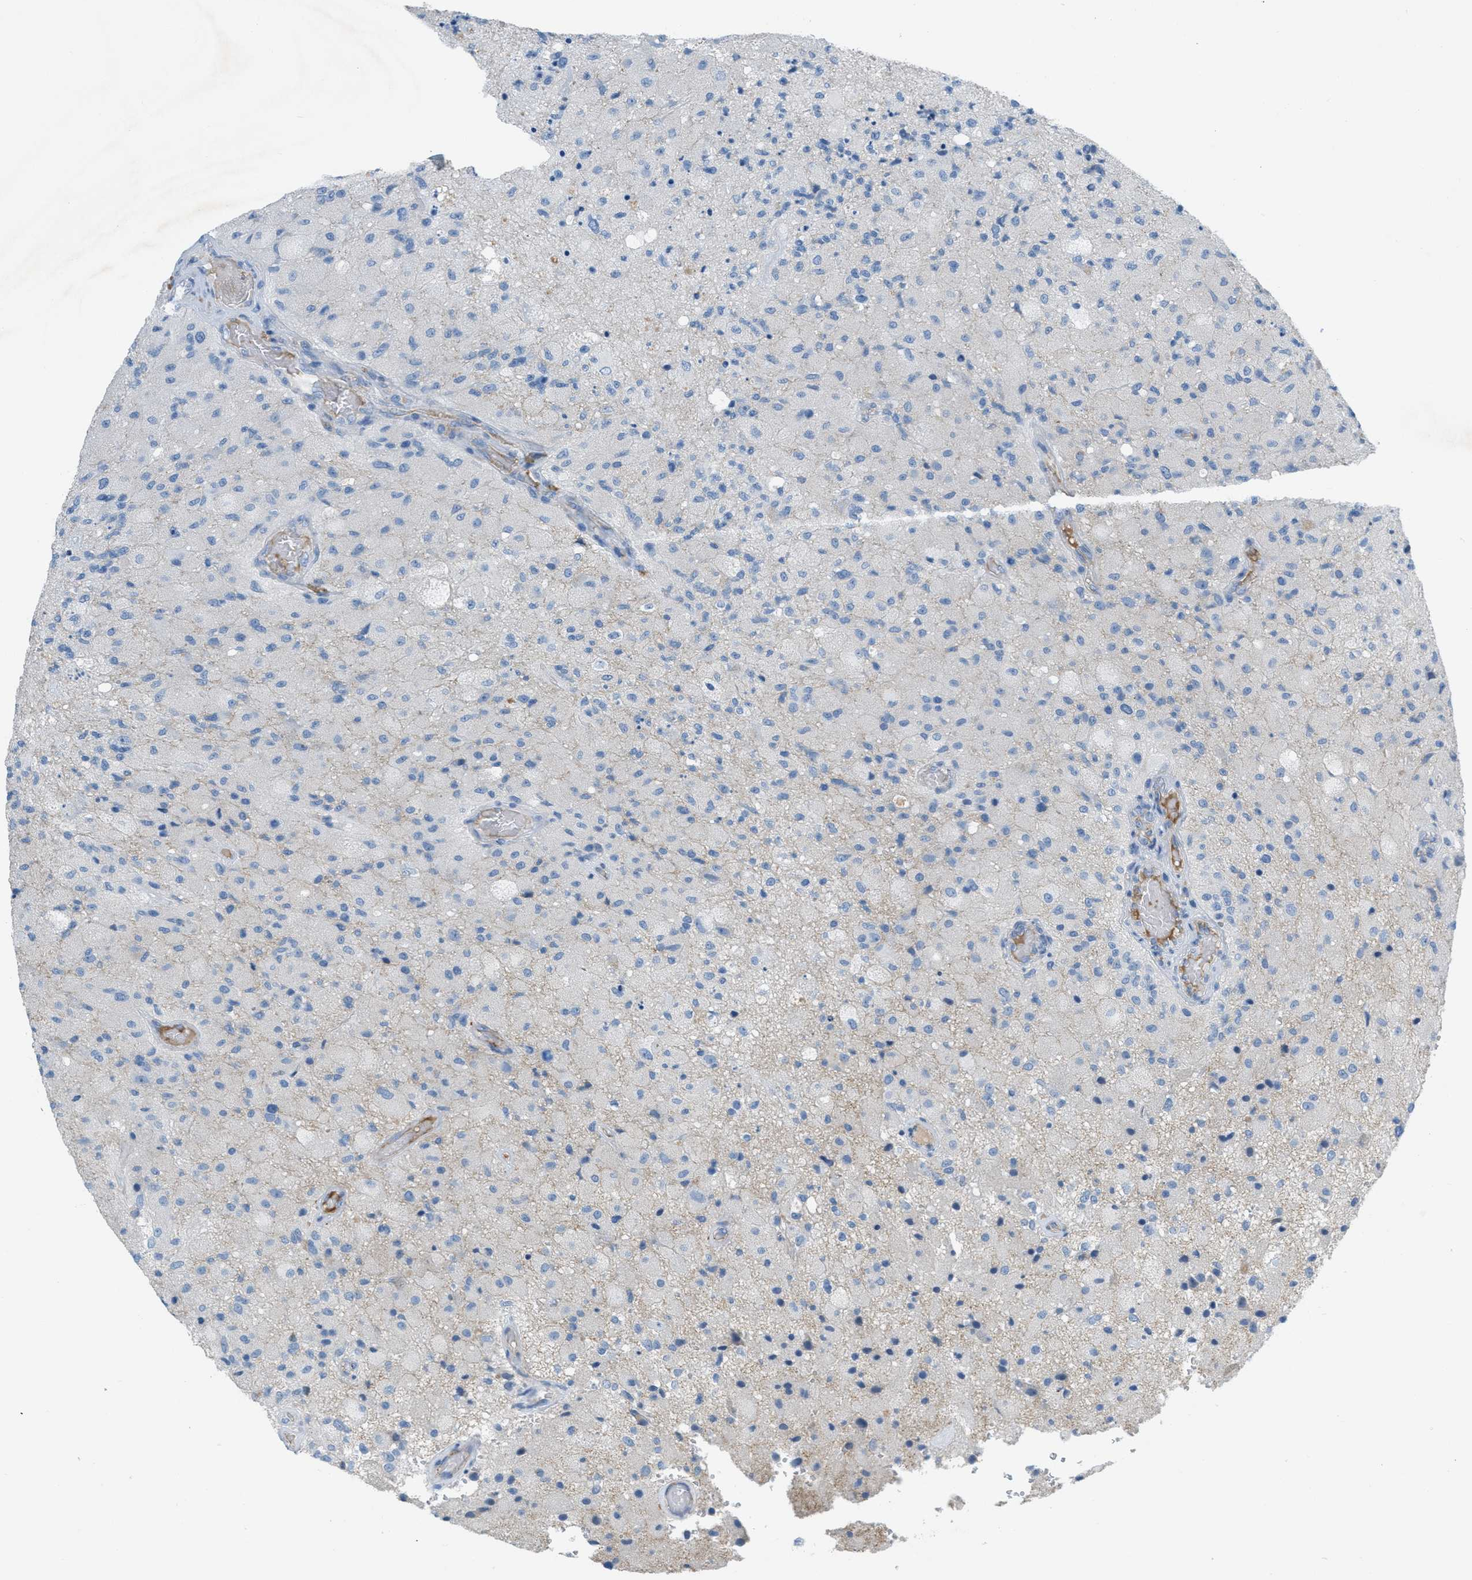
{"staining": {"intensity": "negative", "quantity": "none", "location": "none"}, "tissue": "glioma", "cell_type": "Tumor cells", "image_type": "cancer", "snomed": [{"axis": "morphology", "description": "Normal tissue, NOS"}, {"axis": "morphology", "description": "Glioma, malignant, High grade"}, {"axis": "topography", "description": "Cerebral cortex"}], "caption": "The image exhibits no staining of tumor cells in glioma.", "gene": "CRB3", "patient": {"sex": "male", "age": 77}}